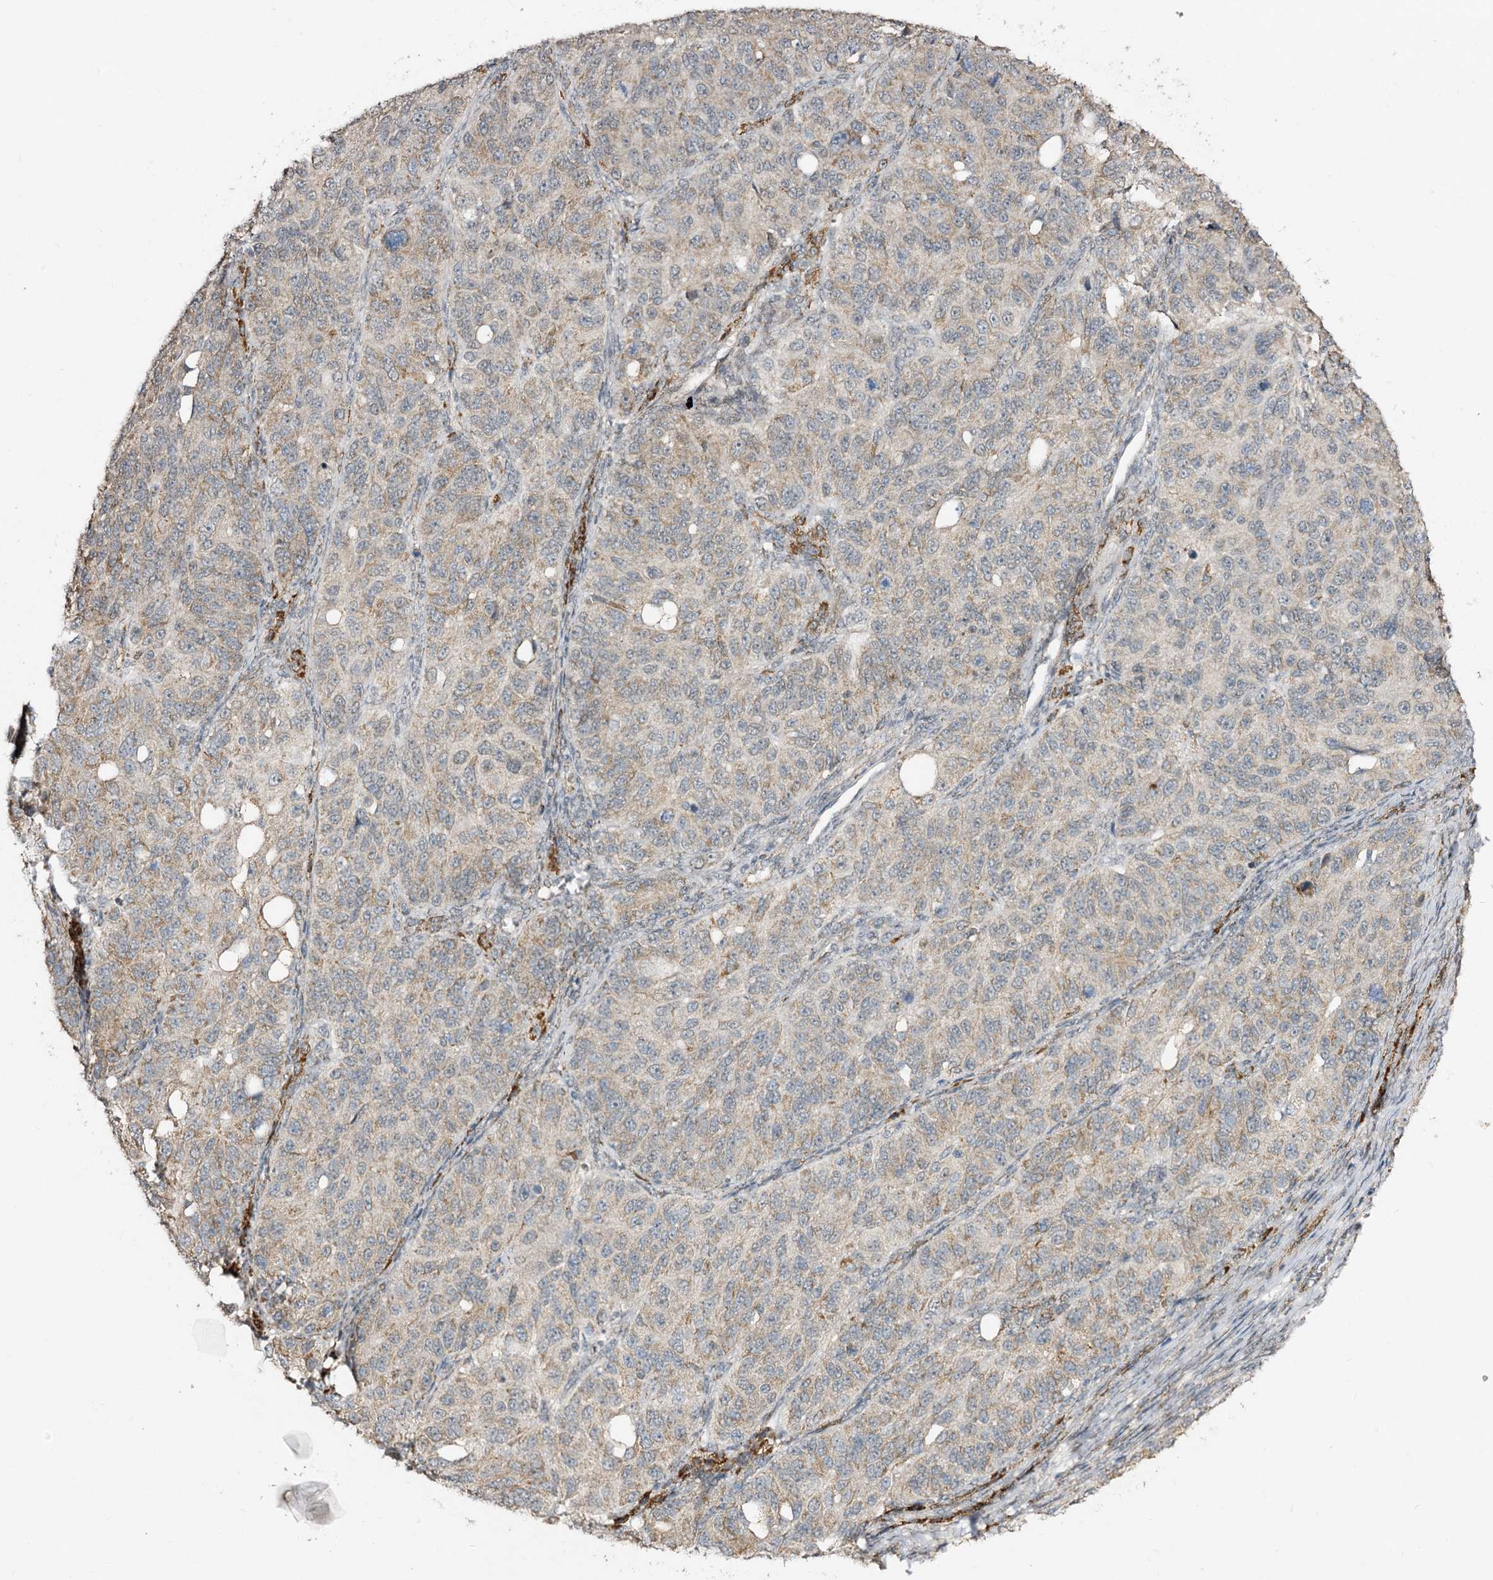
{"staining": {"intensity": "weak", "quantity": "25%-75%", "location": "cytoplasmic/membranous"}, "tissue": "ovarian cancer", "cell_type": "Tumor cells", "image_type": "cancer", "snomed": [{"axis": "morphology", "description": "Carcinoma, endometroid"}, {"axis": "topography", "description": "Ovary"}], "caption": "Protein staining demonstrates weak cytoplasmic/membranous staining in approximately 25%-75% of tumor cells in endometroid carcinoma (ovarian).", "gene": "CBR4", "patient": {"sex": "female", "age": 51}}